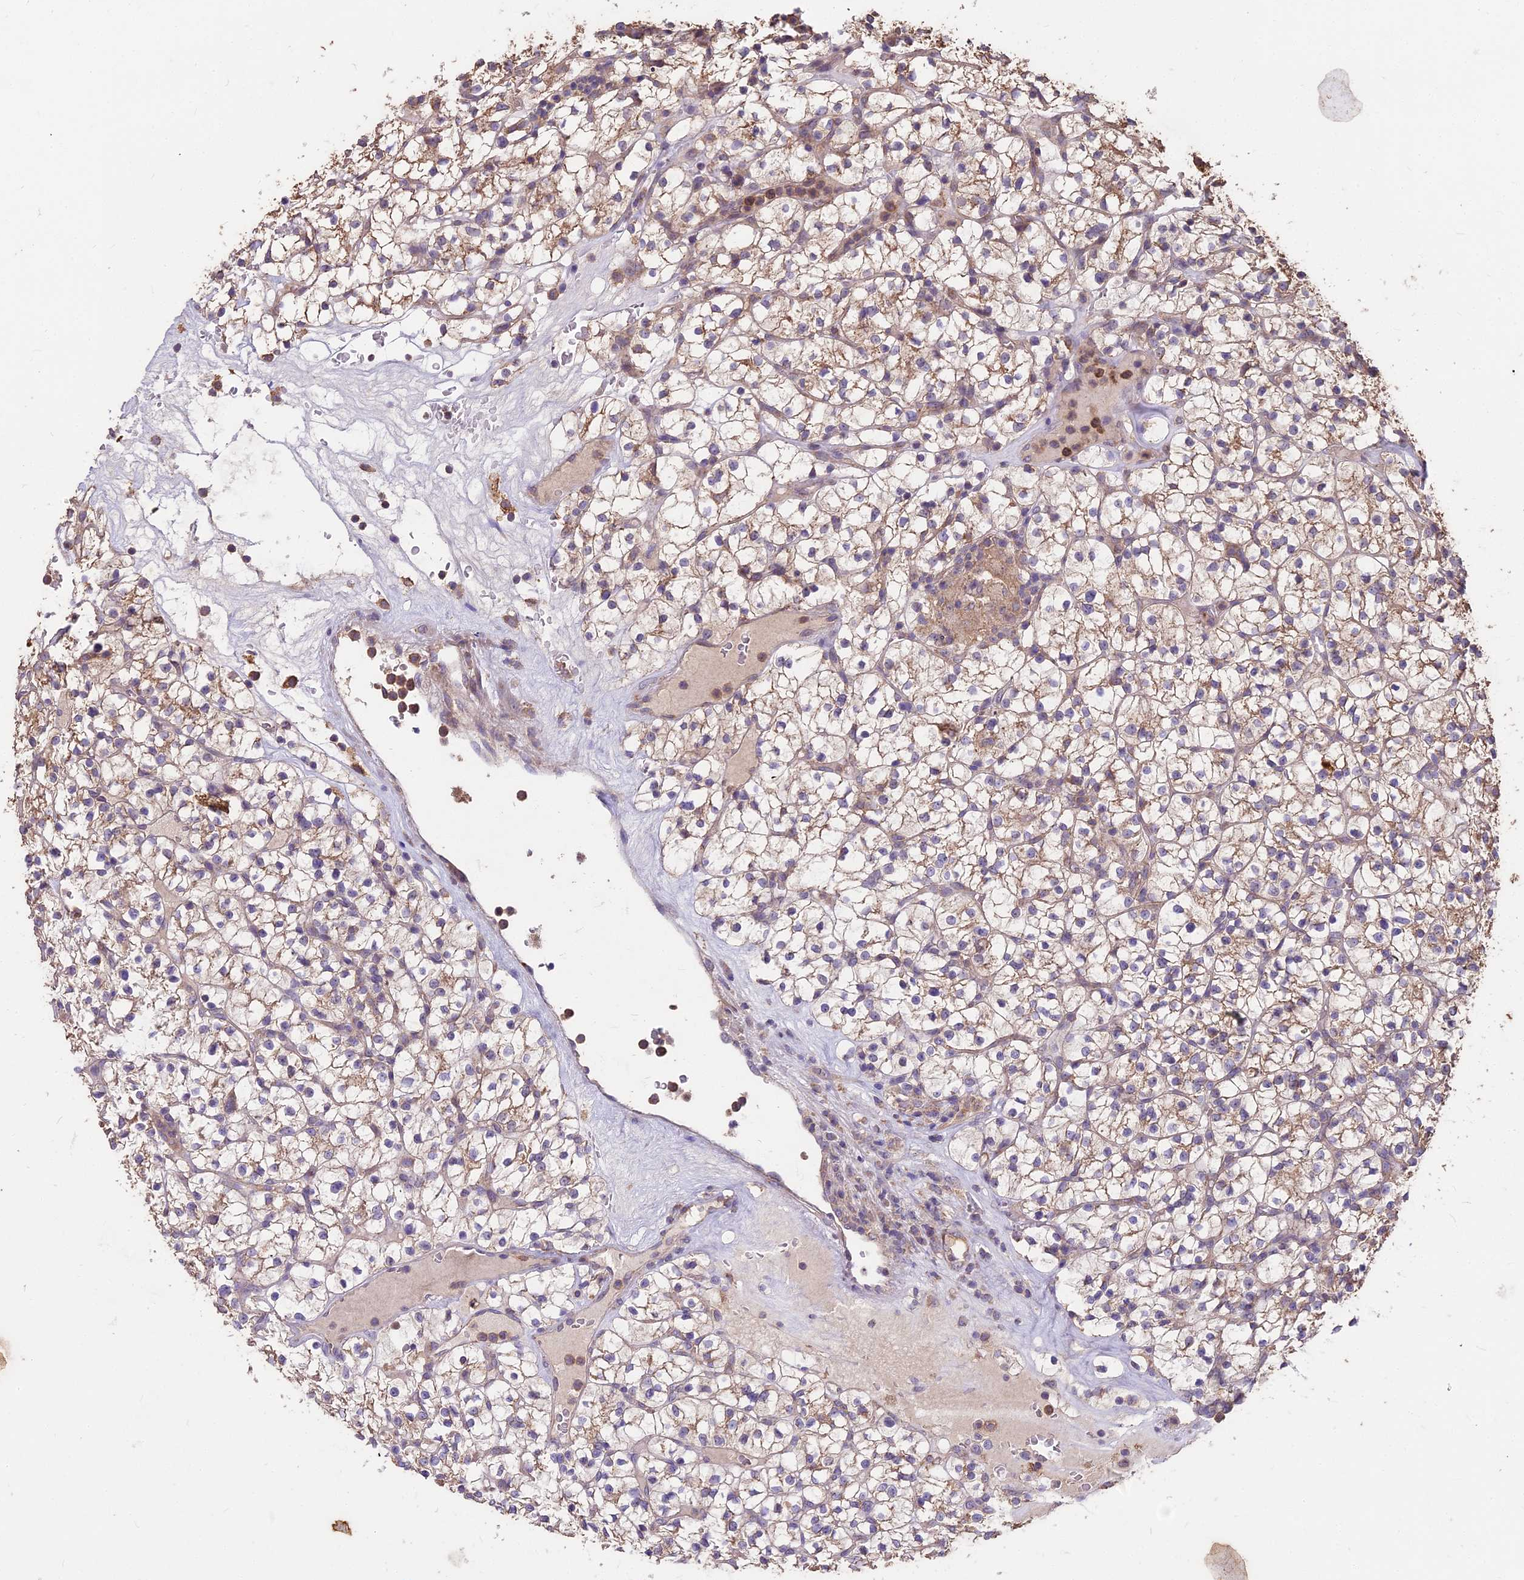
{"staining": {"intensity": "moderate", "quantity": "25%-75%", "location": "cytoplasmic/membranous"}, "tissue": "renal cancer", "cell_type": "Tumor cells", "image_type": "cancer", "snomed": [{"axis": "morphology", "description": "Adenocarcinoma, NOS"}, {"axis": "topography", "description": "Kidney"}], "caption": "Immunohistochemistry image of human renal cancer (adenocarcinoma) stained for a protein (brown), which demonstrates medium levels of moderate cytoplasmic/membranous staining in about 25%-75% of tumor cells.", "gene": "CEMIP2", "patient": {"sex": "female", "age": 64}}